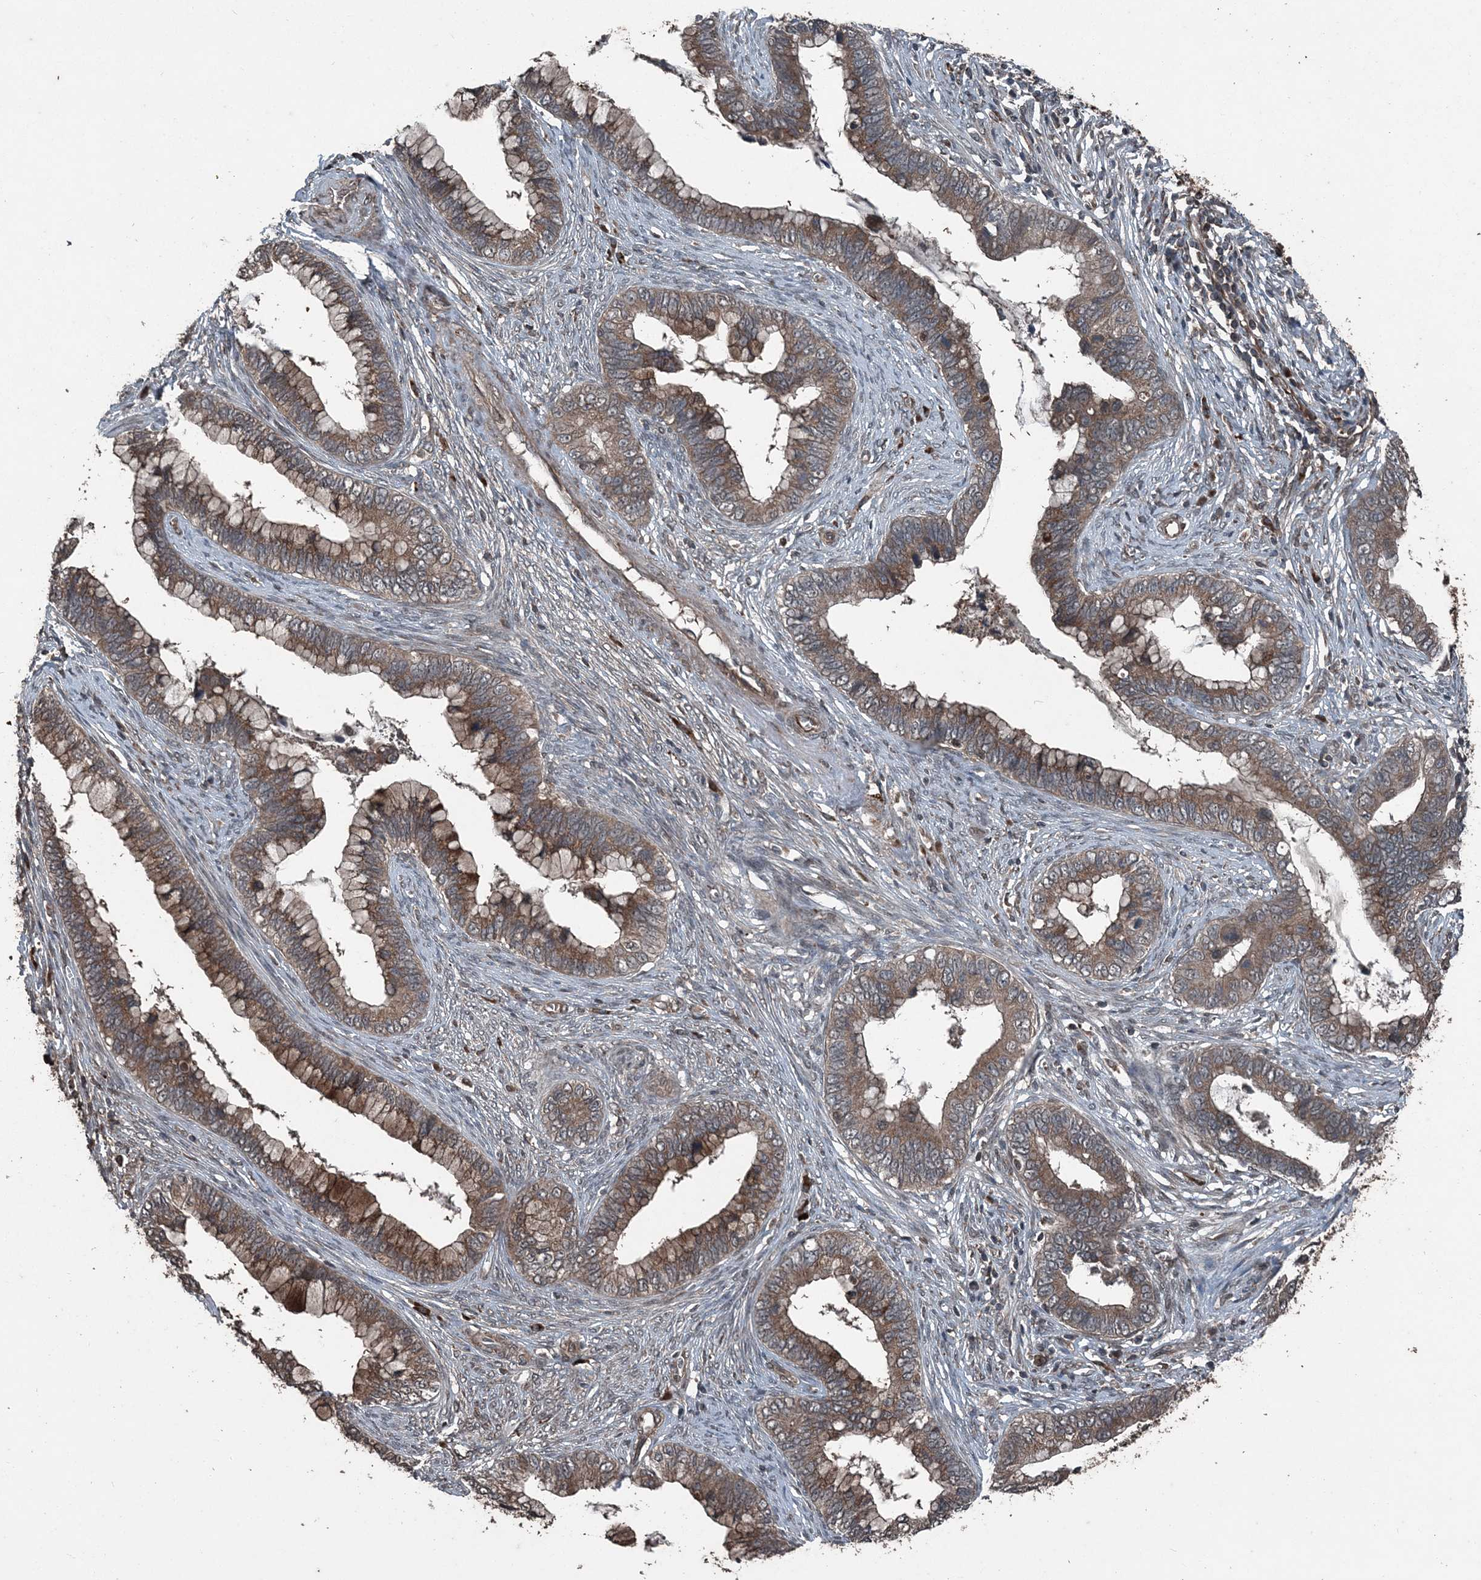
{"staining": {"intensity": "moderate", "quantity": ">75%", "location": "cytoplasmic/membranous"}, "tissue": "cervical cancer", "cell_type": "Tumor cells", "image_type": "cancer", "snomed": [{"axis": "morphology", "description": "Adenocarcinoma, NOS"}, {"axis": "topography", "description": "Cervix"}], "caption": "Tumor cells reveal moderate cytoplasmic/membranous staining in approximately >75% of cells in adenocarcinoma (cervical). The staining was performed using DAB to visualize the protein expression in brown, while the nuclei were stained in blue with hematoxylin (Magnification: 20x).", "gene": "CFL1", "patient": {"sex": "female", "age": 44}}